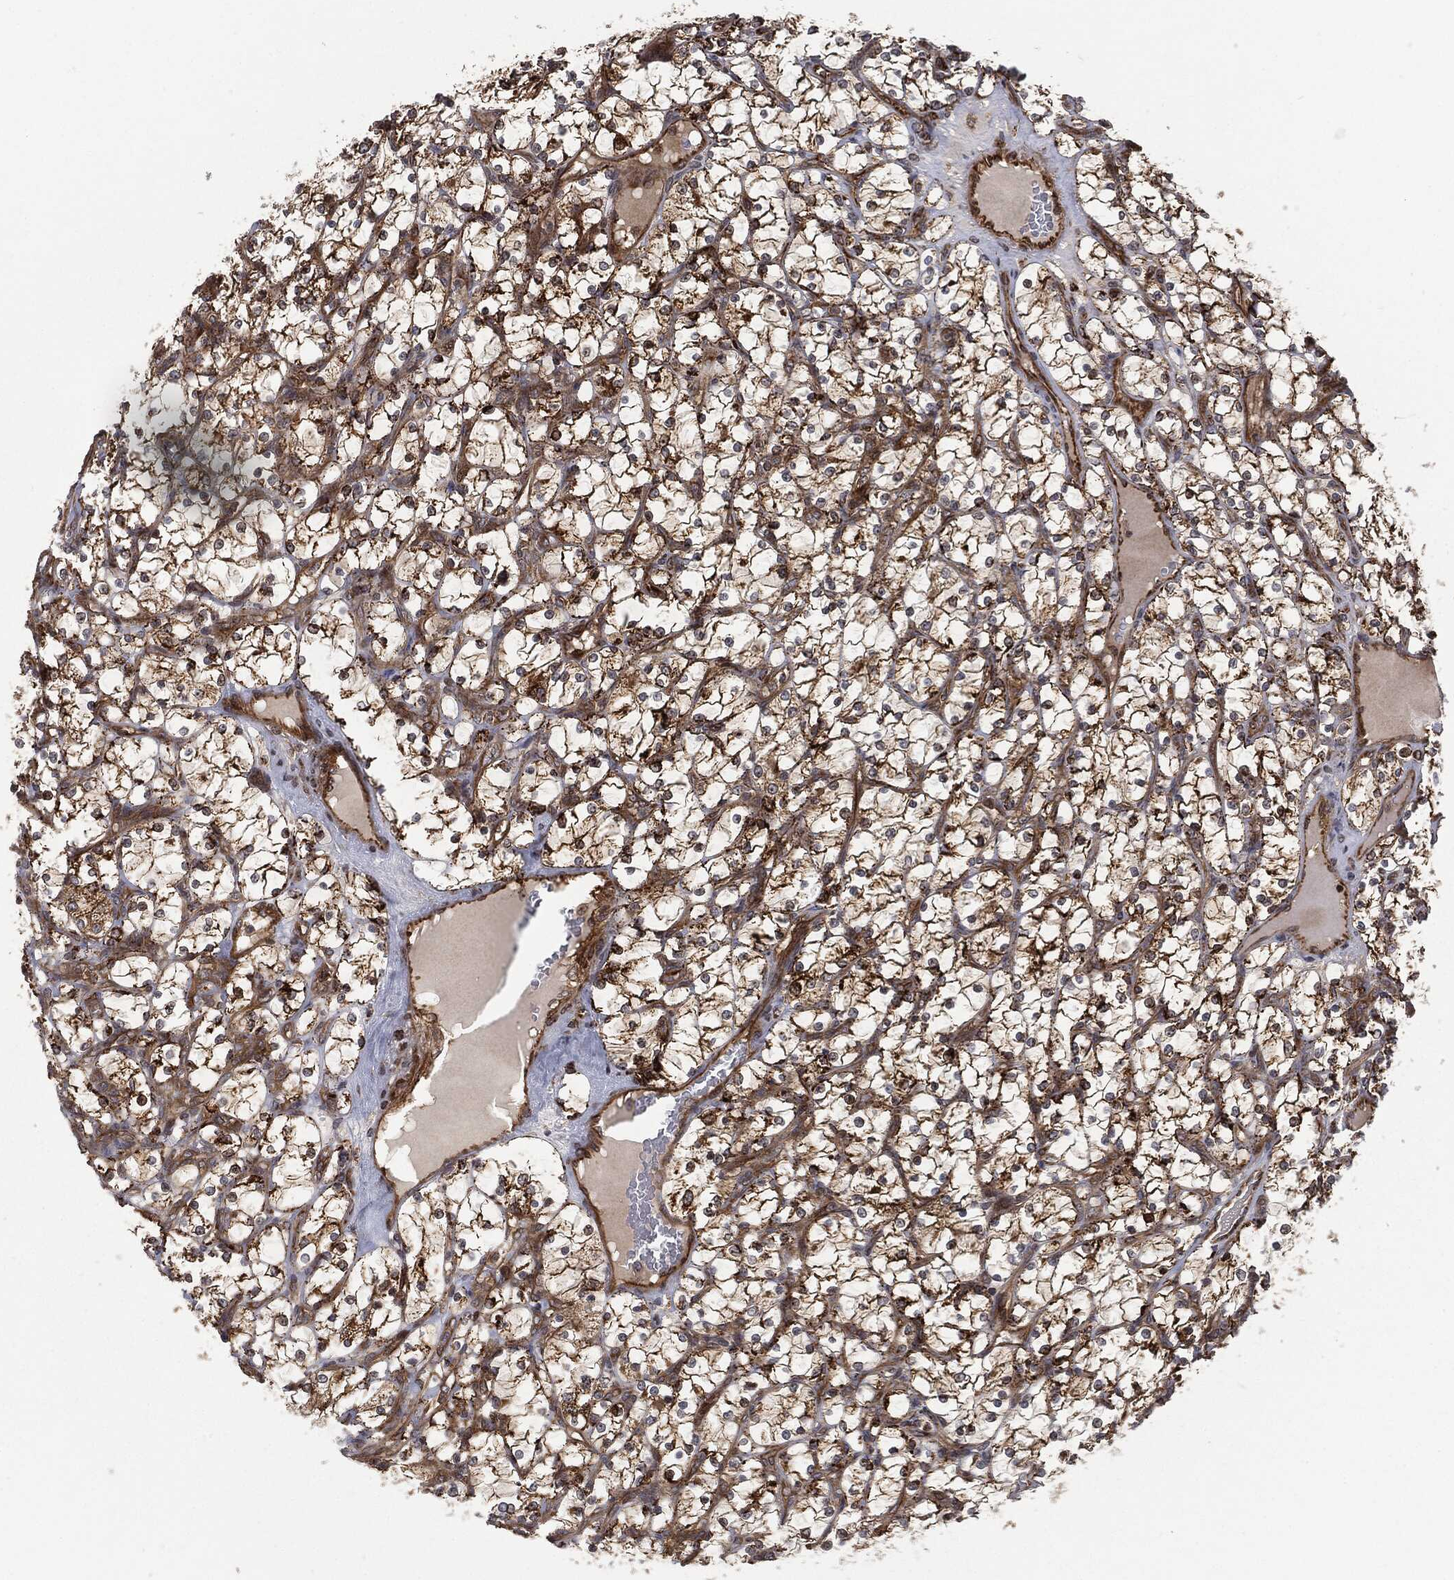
{"staining": {"intensity": "moderate", "quantity": ">75%", "location": "cytoplasmic/membranous"}, "tissue": "renal cancer", "cell_type": "Tumor cells", "image_type": "cancer", "snomed": [{"axis": "morphology", "description": "Adenocarcinoma, NOS"}, {"axis": "topography", "description": "Kidney"}], "caption": "Renal cancer (adenocarcinoma) tissue displays moderate cytoplasmic/membranous staining in approximately >75% of tumor cells, visualized by immunohistochemistry. The staining was performed using DAB (3,3'-diaminobenzidine) to visualize the protein expression in brown, while the nuclei were stained in blue with hematoxylin (Magnification: 20x).", "gene": "RFTN1", "patient": {"sex": "female", "age": 69}}